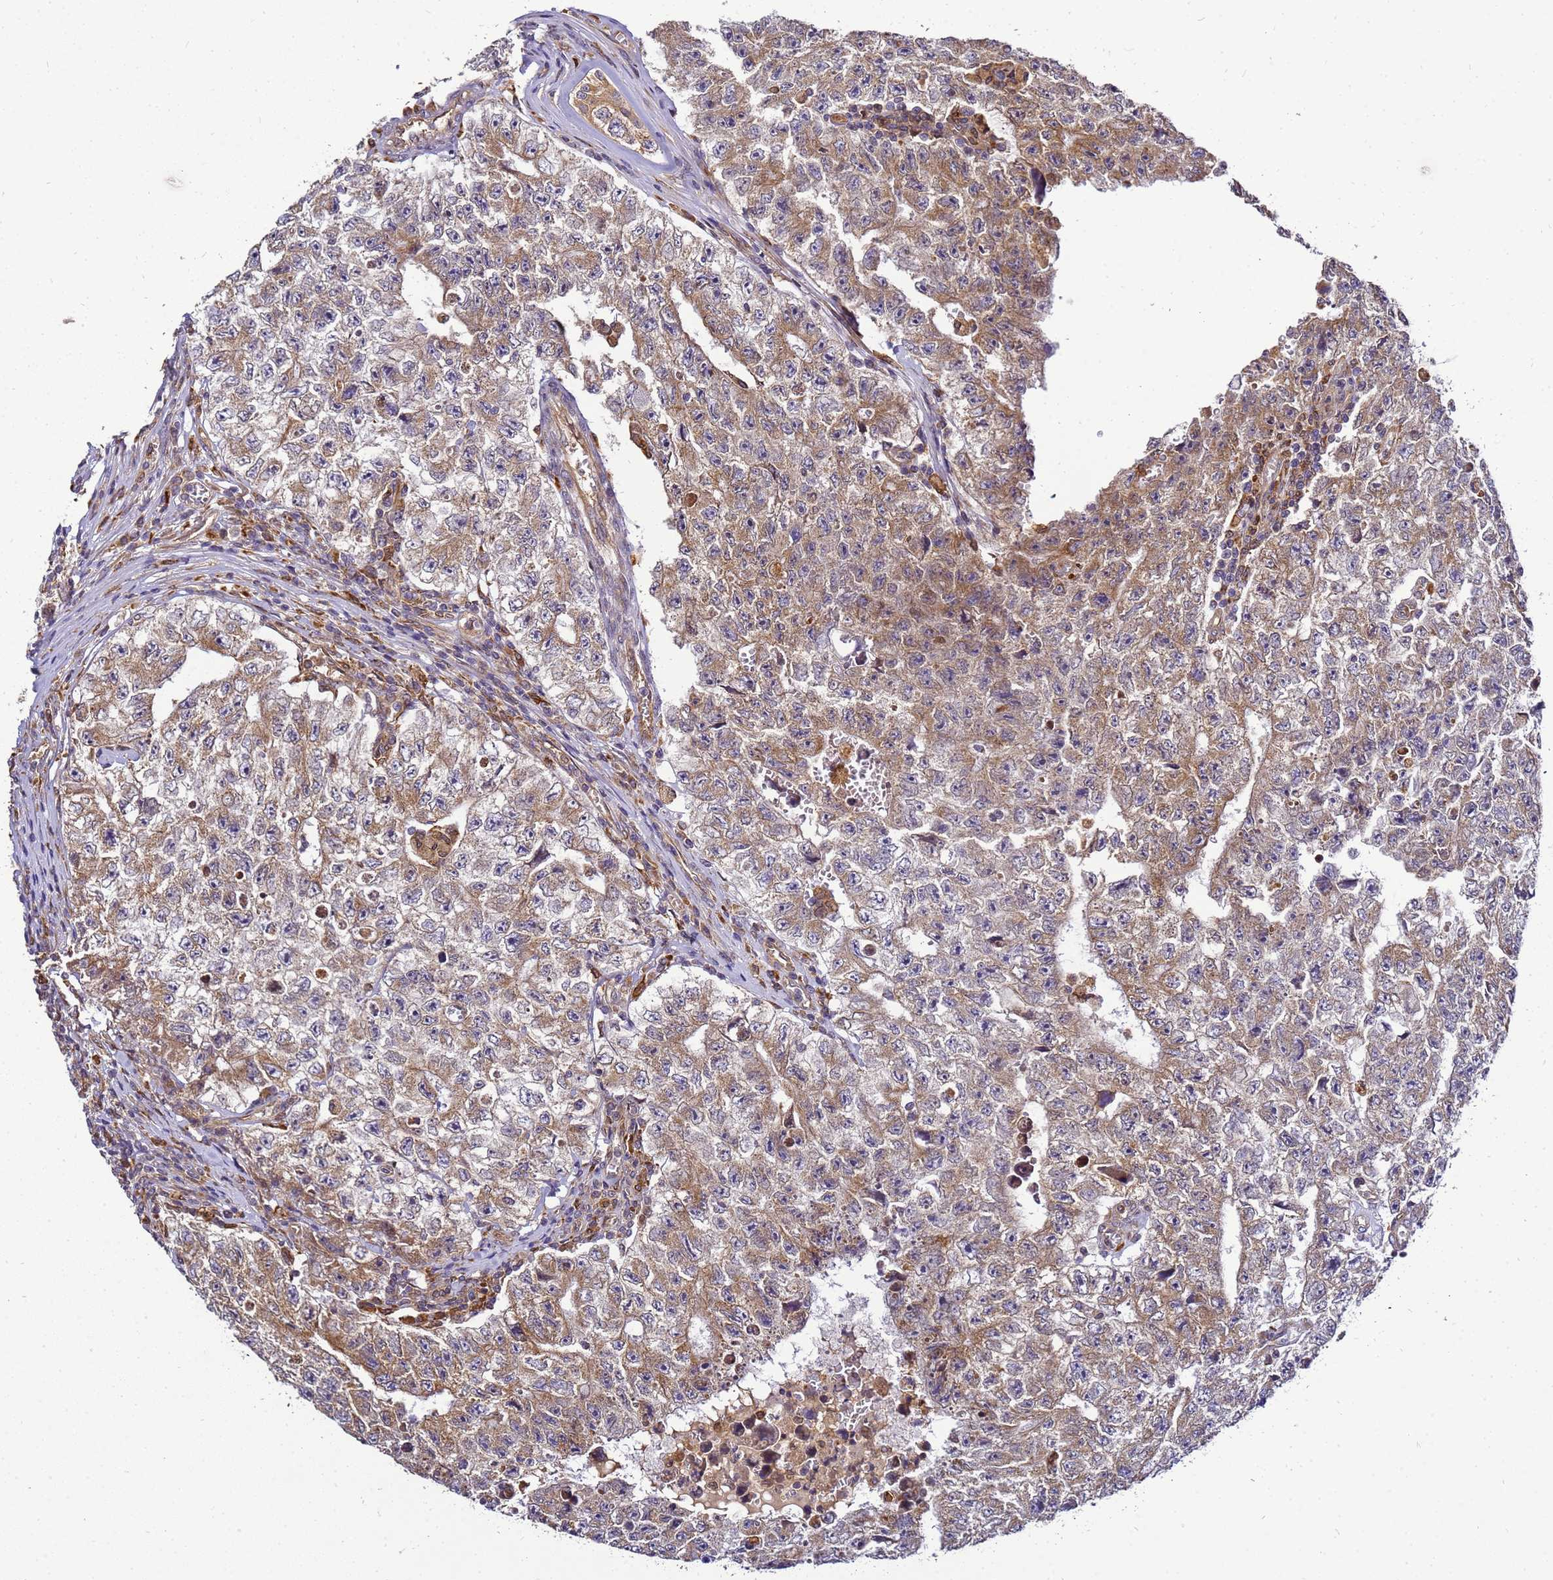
{"staining": {"intensity": "moderate", "quantity": ">75%", "location": "cytoplasmic/membranous"}, "tissue": "testis cancer", "cell_type": "Tumor cells", "image_type": "cancer", "snomed": [{"axis": "morphology", "description": "Carcinoma, Embryonal, NOS"}, {"axis": "topography", "description": "Testis"}], "caption": "Immunohistochemistry (IHC) of human testis cancer (embryonal carcinoma) exhibits medium levels of moderate cytoplasmic/membranous positivity in about >75% of tumor cells.", "gene": "ADPGK", "patient": {"sex": "male", "age": 17}}